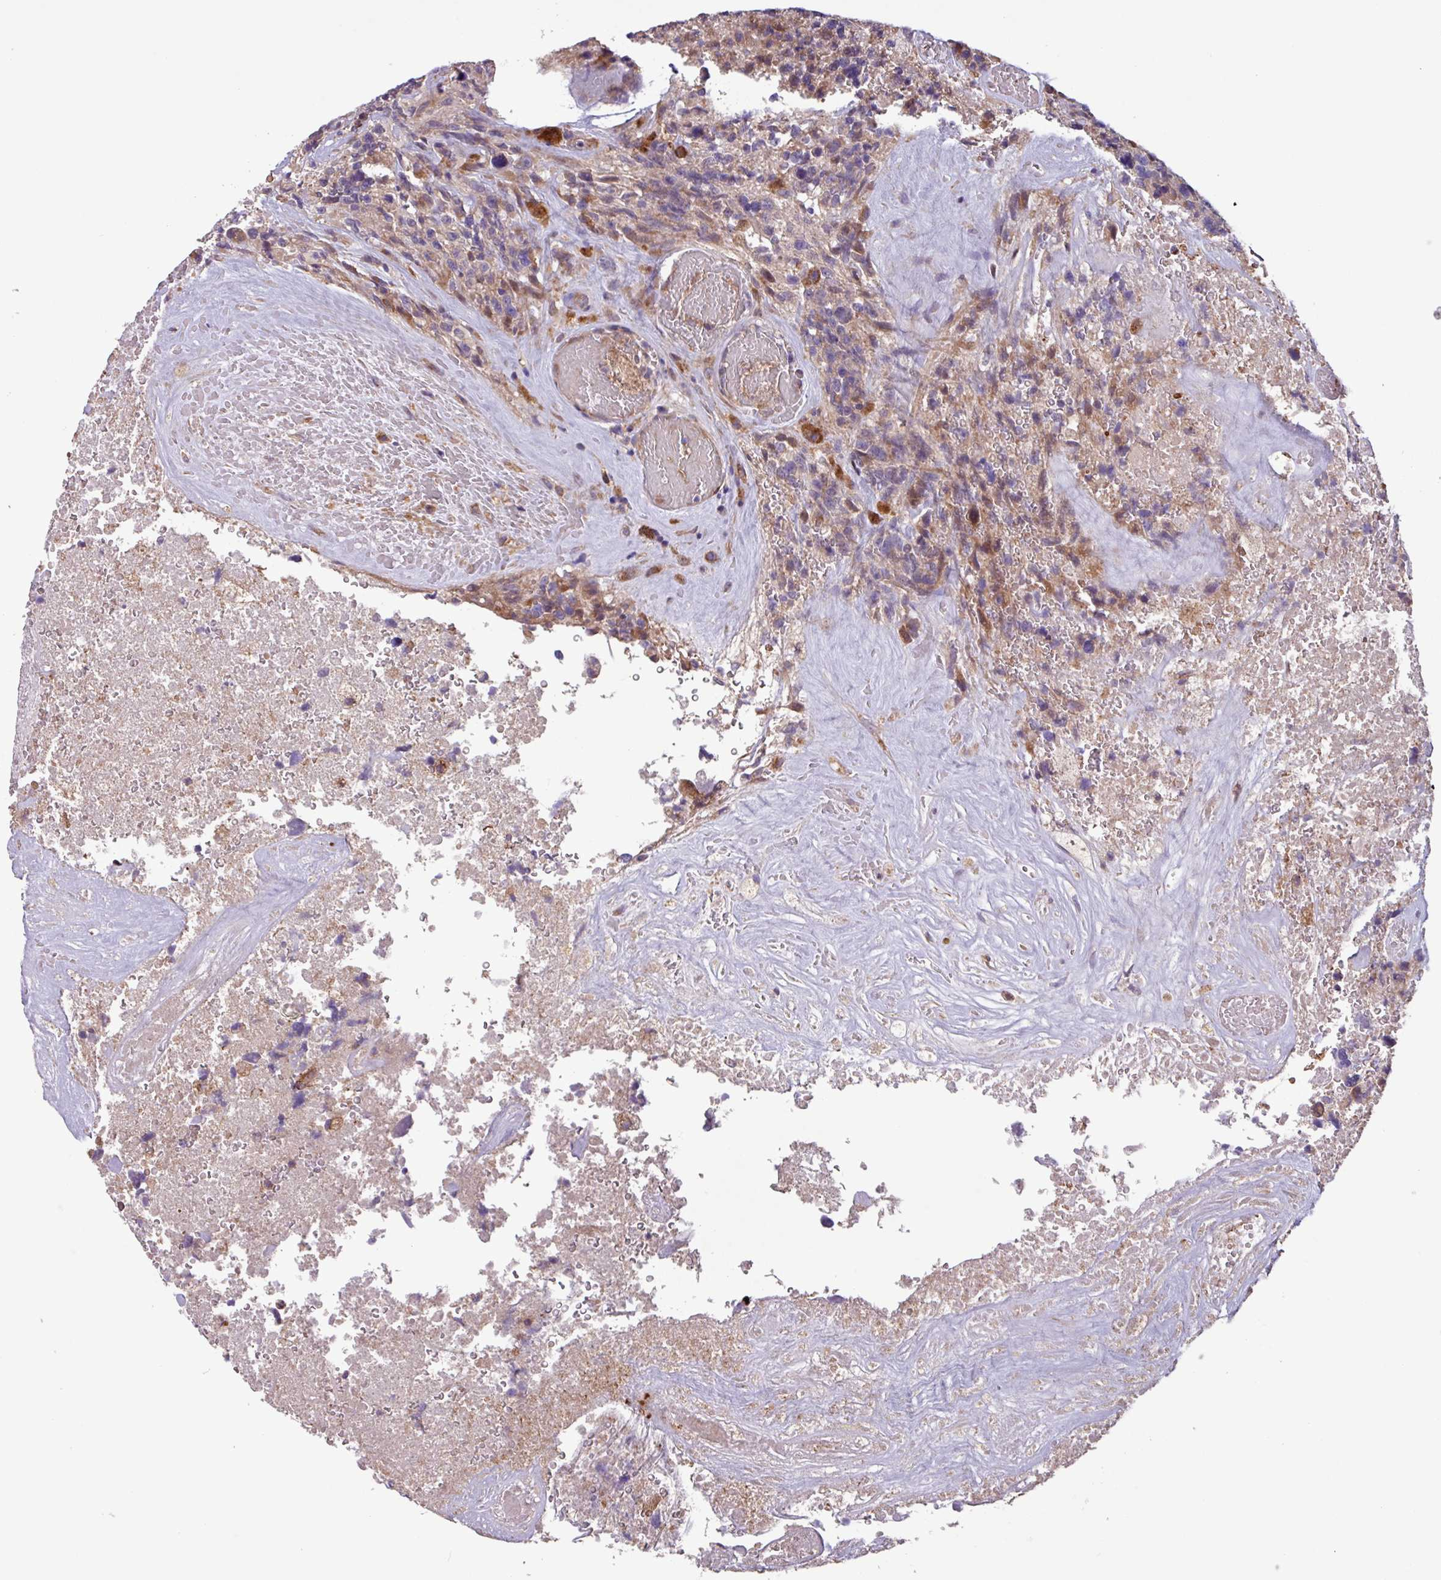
{"staining": {"intensity": "moderate", "quantity": "<25%", "location": "cytoplasmic/membranous"}, "tissue": "glioma", "cell_type": "Tumor cells", "image_type": "cancer", "snomed": [{"axis": "morphology", "description": "Glioma, malignant, High grade"}, {"axis": "topography", "description": "Brain"}], "caption": "Protein analysis of glioma tissue demonstrates moderate cytoplasmic/membranous expression in about <25% of tumor cells. The protein is stained brown, and the nuclei are stained in blue (DAB IHC with brightfield microscopy, high magnification).", "gene": "PTPRQ", "patient": {"sex": "male", "age": 69}}